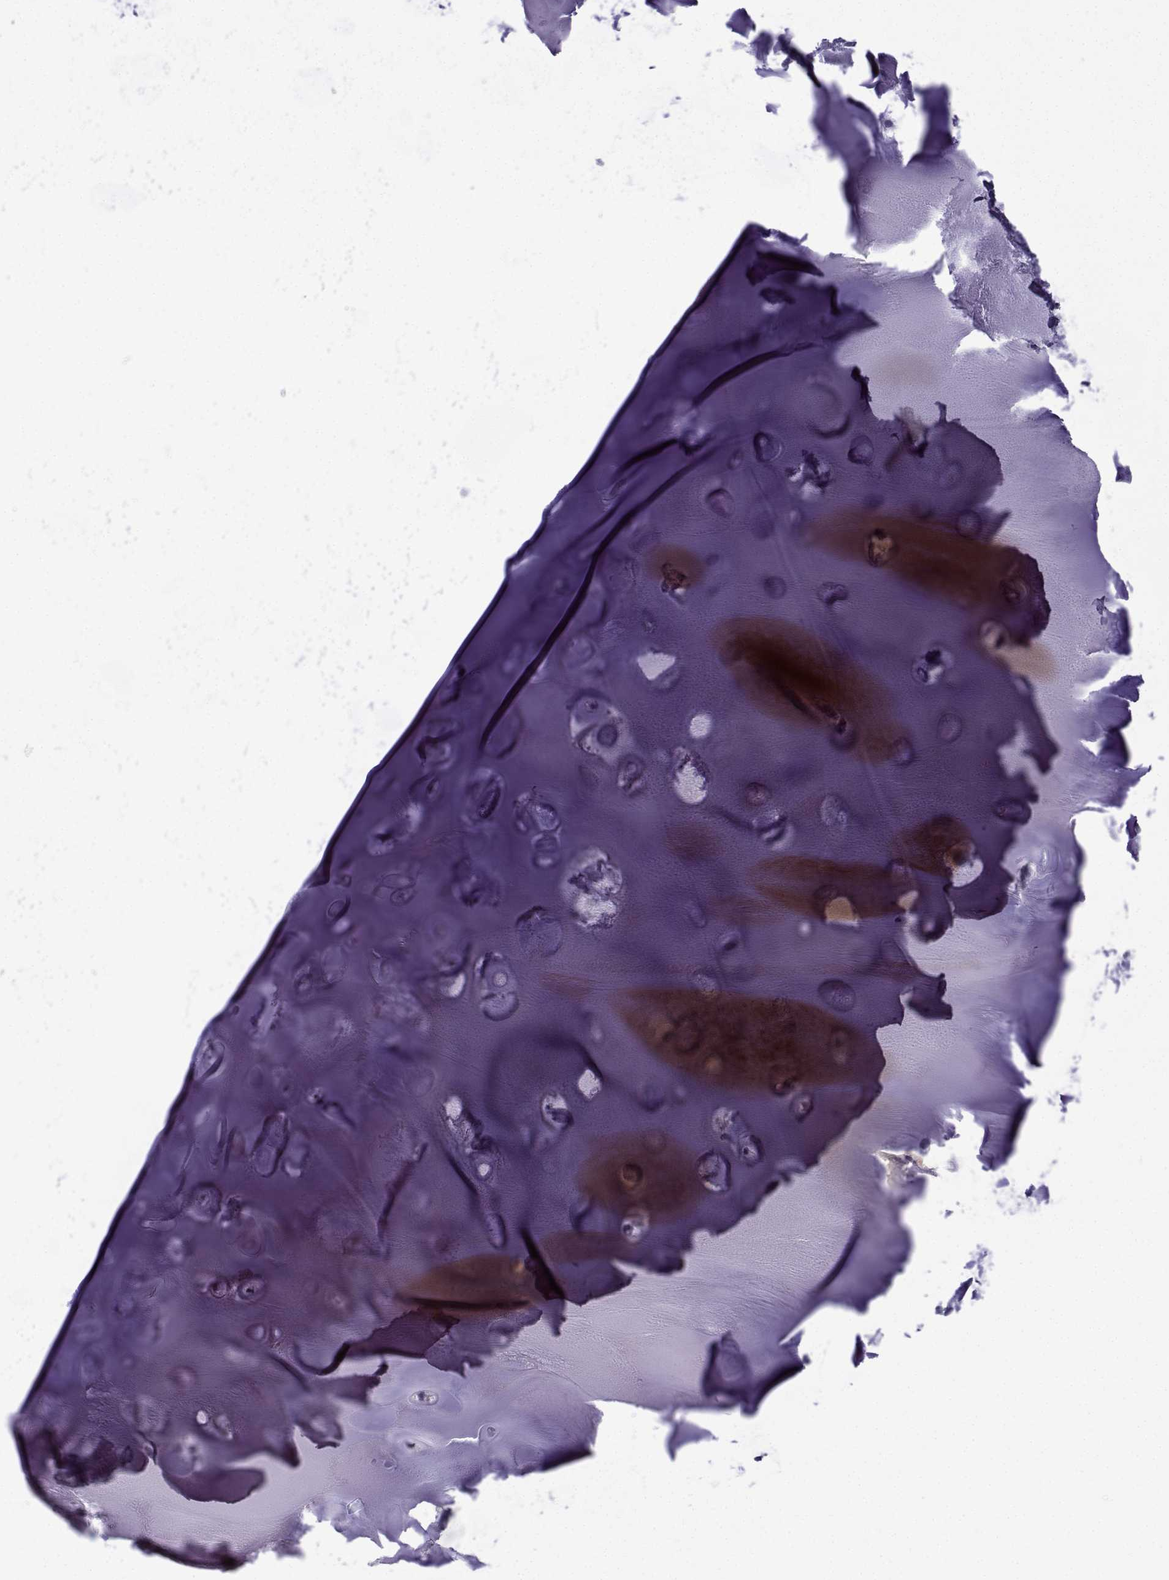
{"staining": {"intensity": "negative", "quantity": "none", "location": "none"}, "tissue": "adipose tissue", "cell_type": "Adipocytes", "image_type": "normal", "snomed": [{"axis": "morphology", "description": "Normal tissue, NOS"}, {"axis": "morphology", "description": "Squamous cell carcinoma, NOS"}, {"axis": "topography", "description": "Cartilage tissue"}, {"axis": "topography", "description": "Lung"}], "caption": "Human adipose tissue stained for a protein using immunohistochemistry (IHC) reveals no staining in adipocytes.", "gene": "KCNF1", "patient": {"sex": "male", "age": 66}}